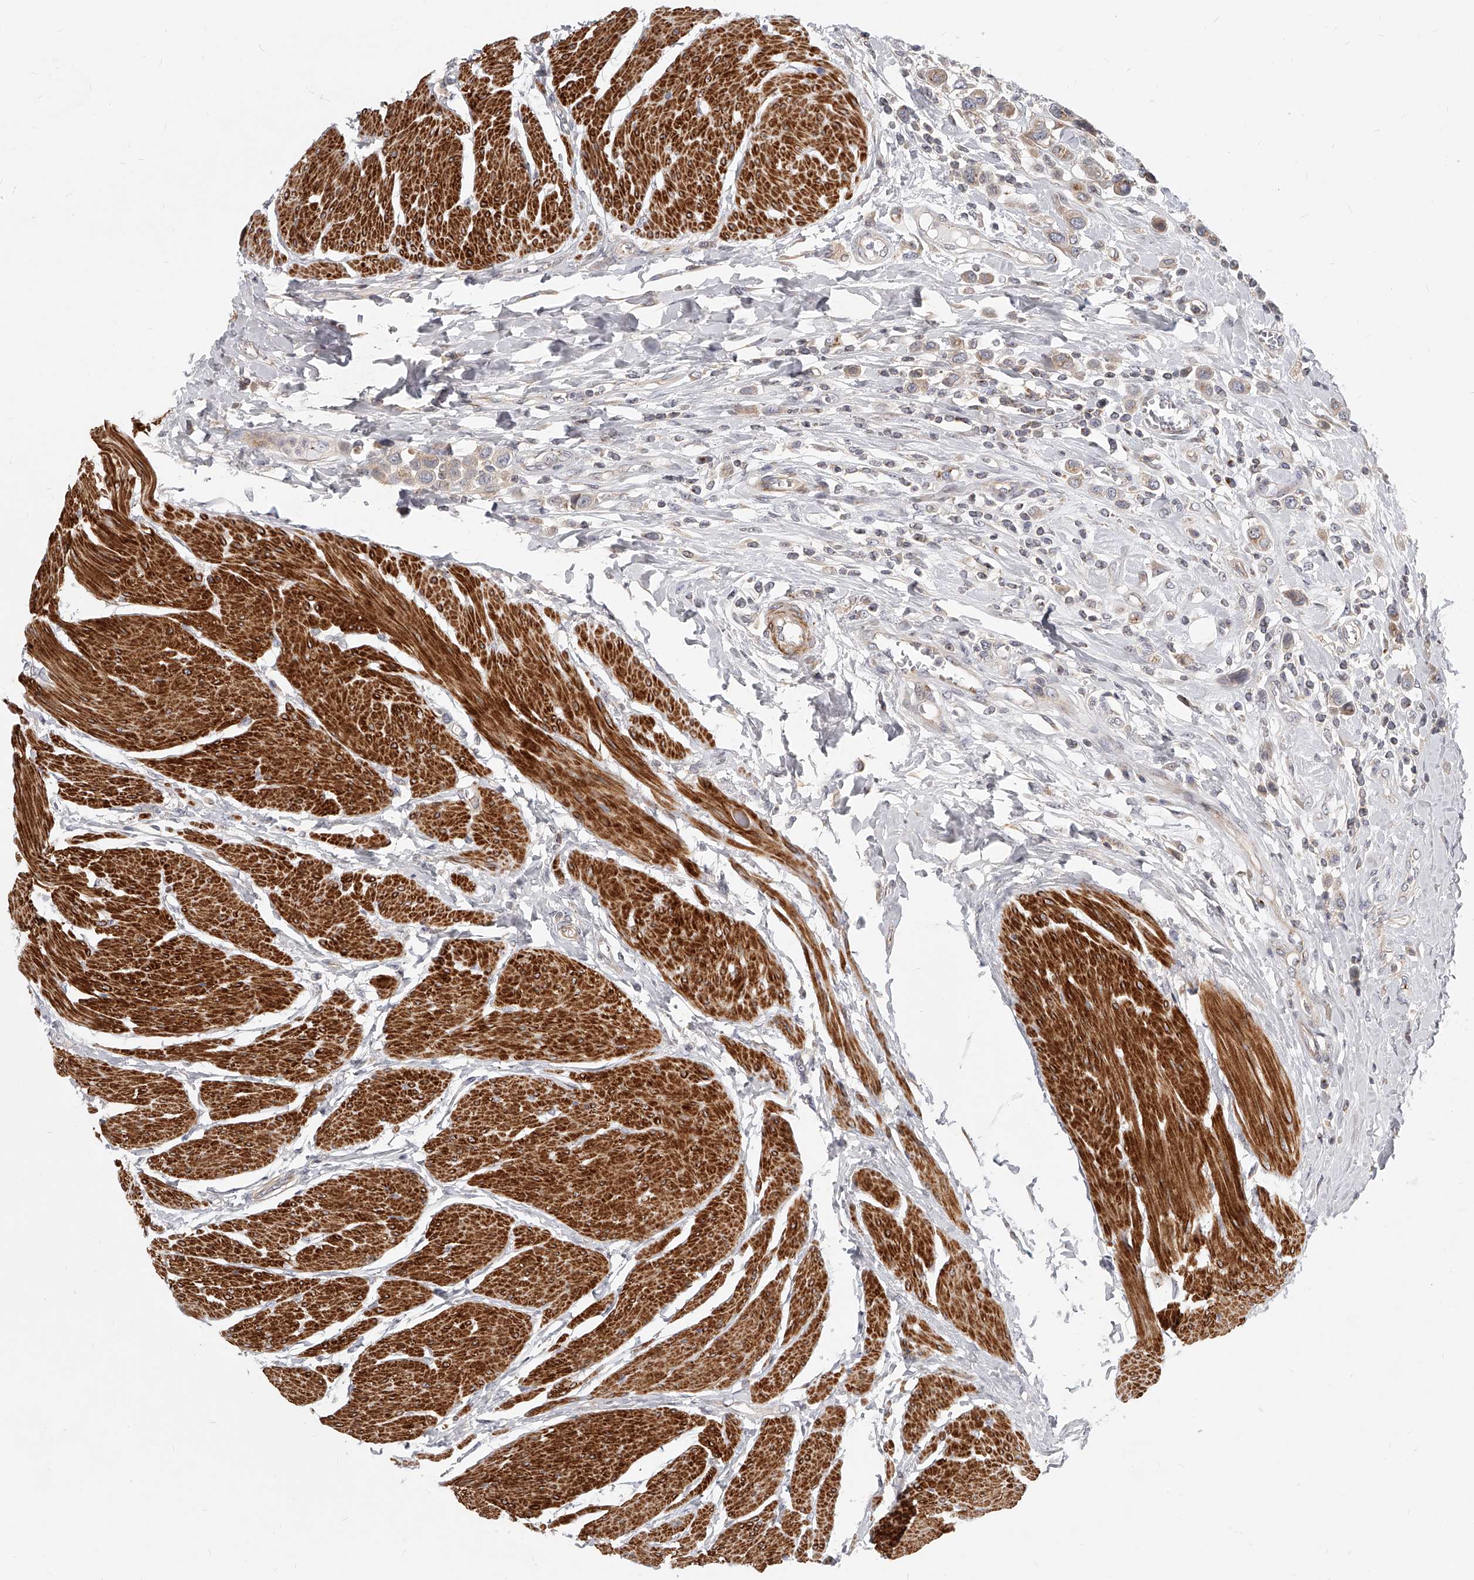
{"staining": {"intensity": "weak", "quantity": ">75%", "location": "cytoplasmic/membranous"}, "tissue": "urothelial cancer", "cell_type": "Tumor cells", "image_type": "cancer", "snomed": [{"axis": "morphology", "description": "Urothelial carcinoma, High grade"}, {"axis": "topography", "description": "Urinary bladder"}], "caption": "Immunohistochemistry (IHC) of urothelial cancer displays low levels of weak cytoplasmic/membranous positivity in approximately >75% of tumor cells.", "gene": "SLC37A1", "patient": {"sex": "male", "age": 50}}